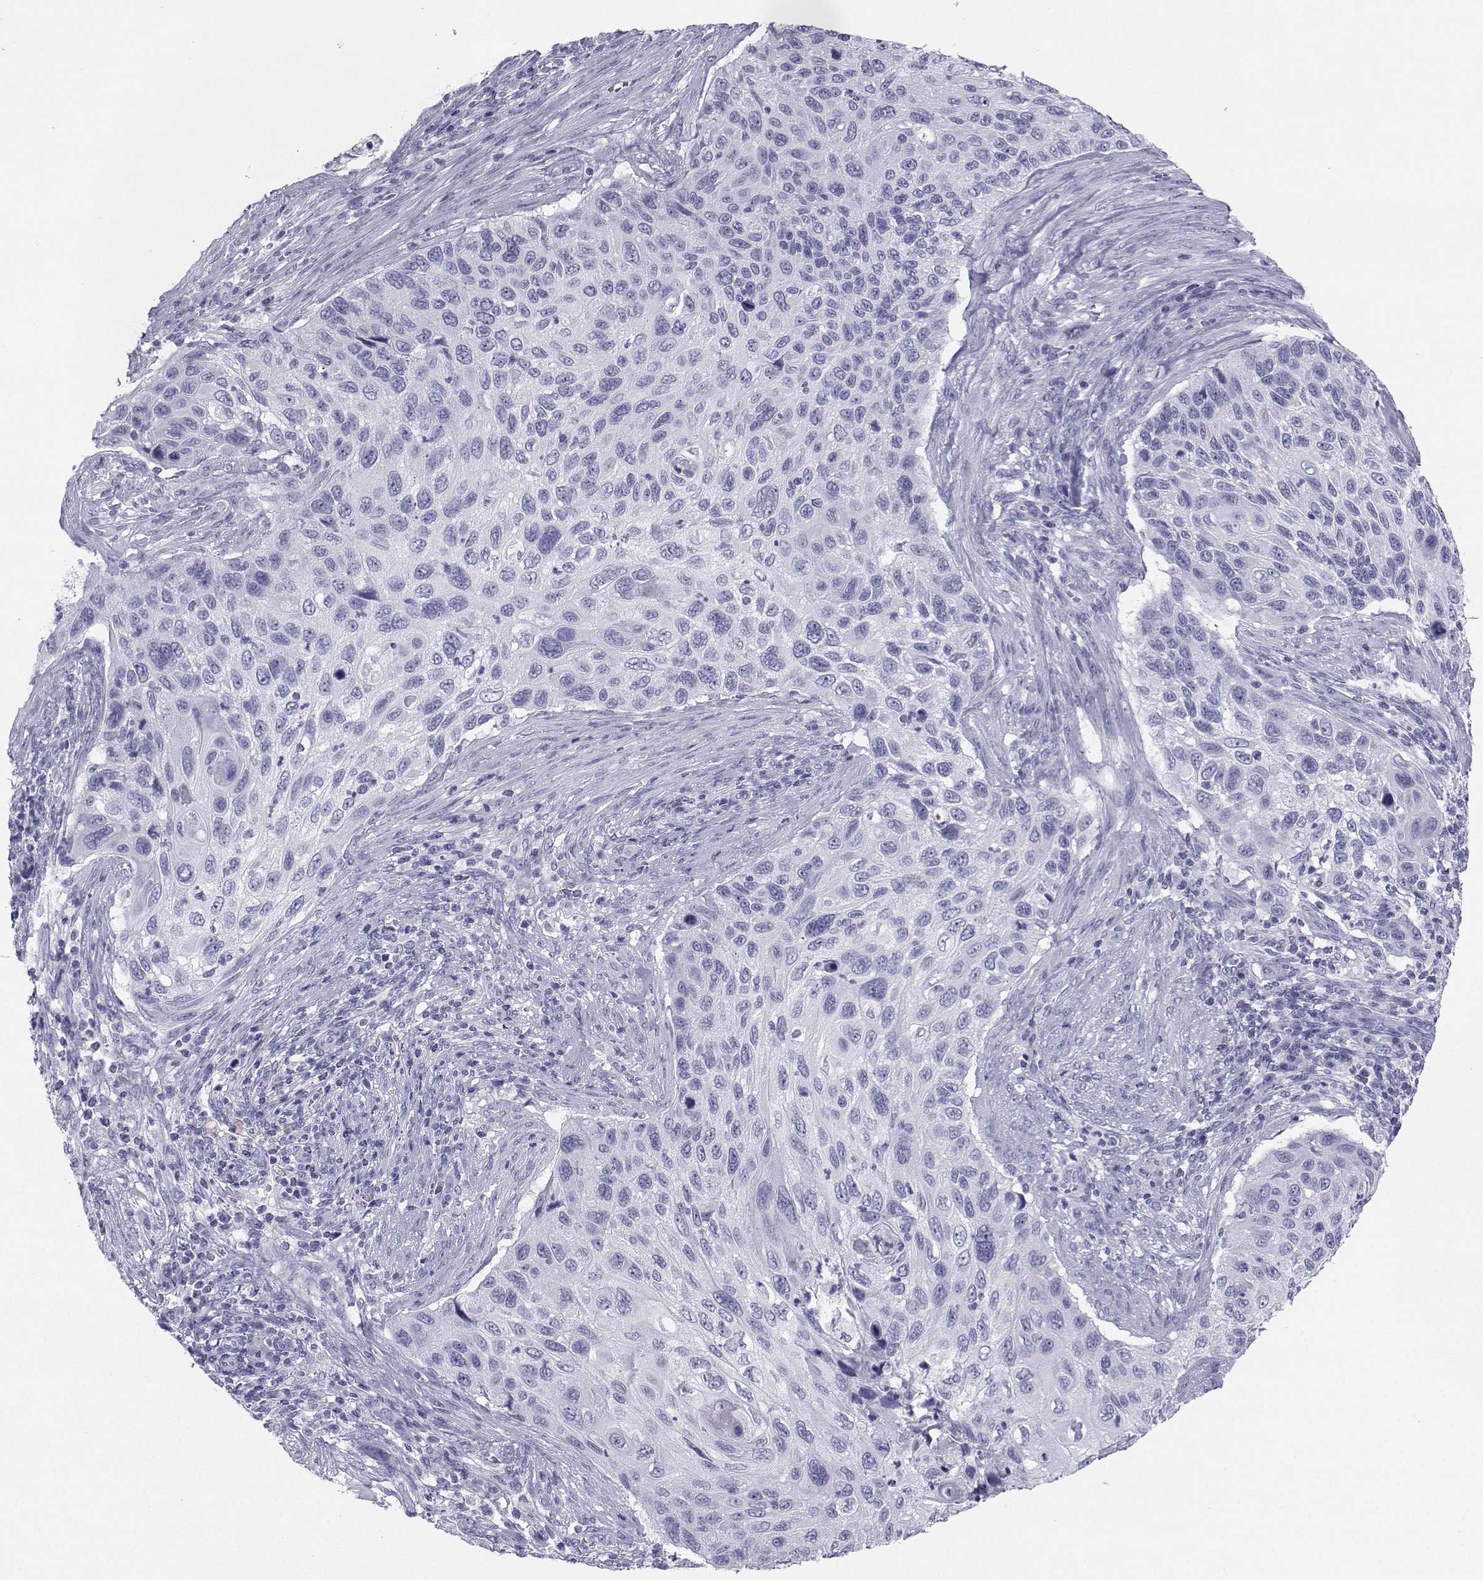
{"staining": {"intensity": "negative", "quantity": "none", "location": "none"}, "tissue": "cervical cancer", "cell_type": "Tumor cells", "image_type": "cancer", "snomed": [{"axis": "morphology", "description": "Squamous cell carcinoma, NOS"}, {"axis": "topography", "description": "Cervix"}], "caption": "This is an immunohistochemistry (IHC) histopathology image of cervical cancer (squamous cell carcinoma). There is no expression in tumor cells.", "gene": "SST", "patient": {"sex": "female", "age": 70}}